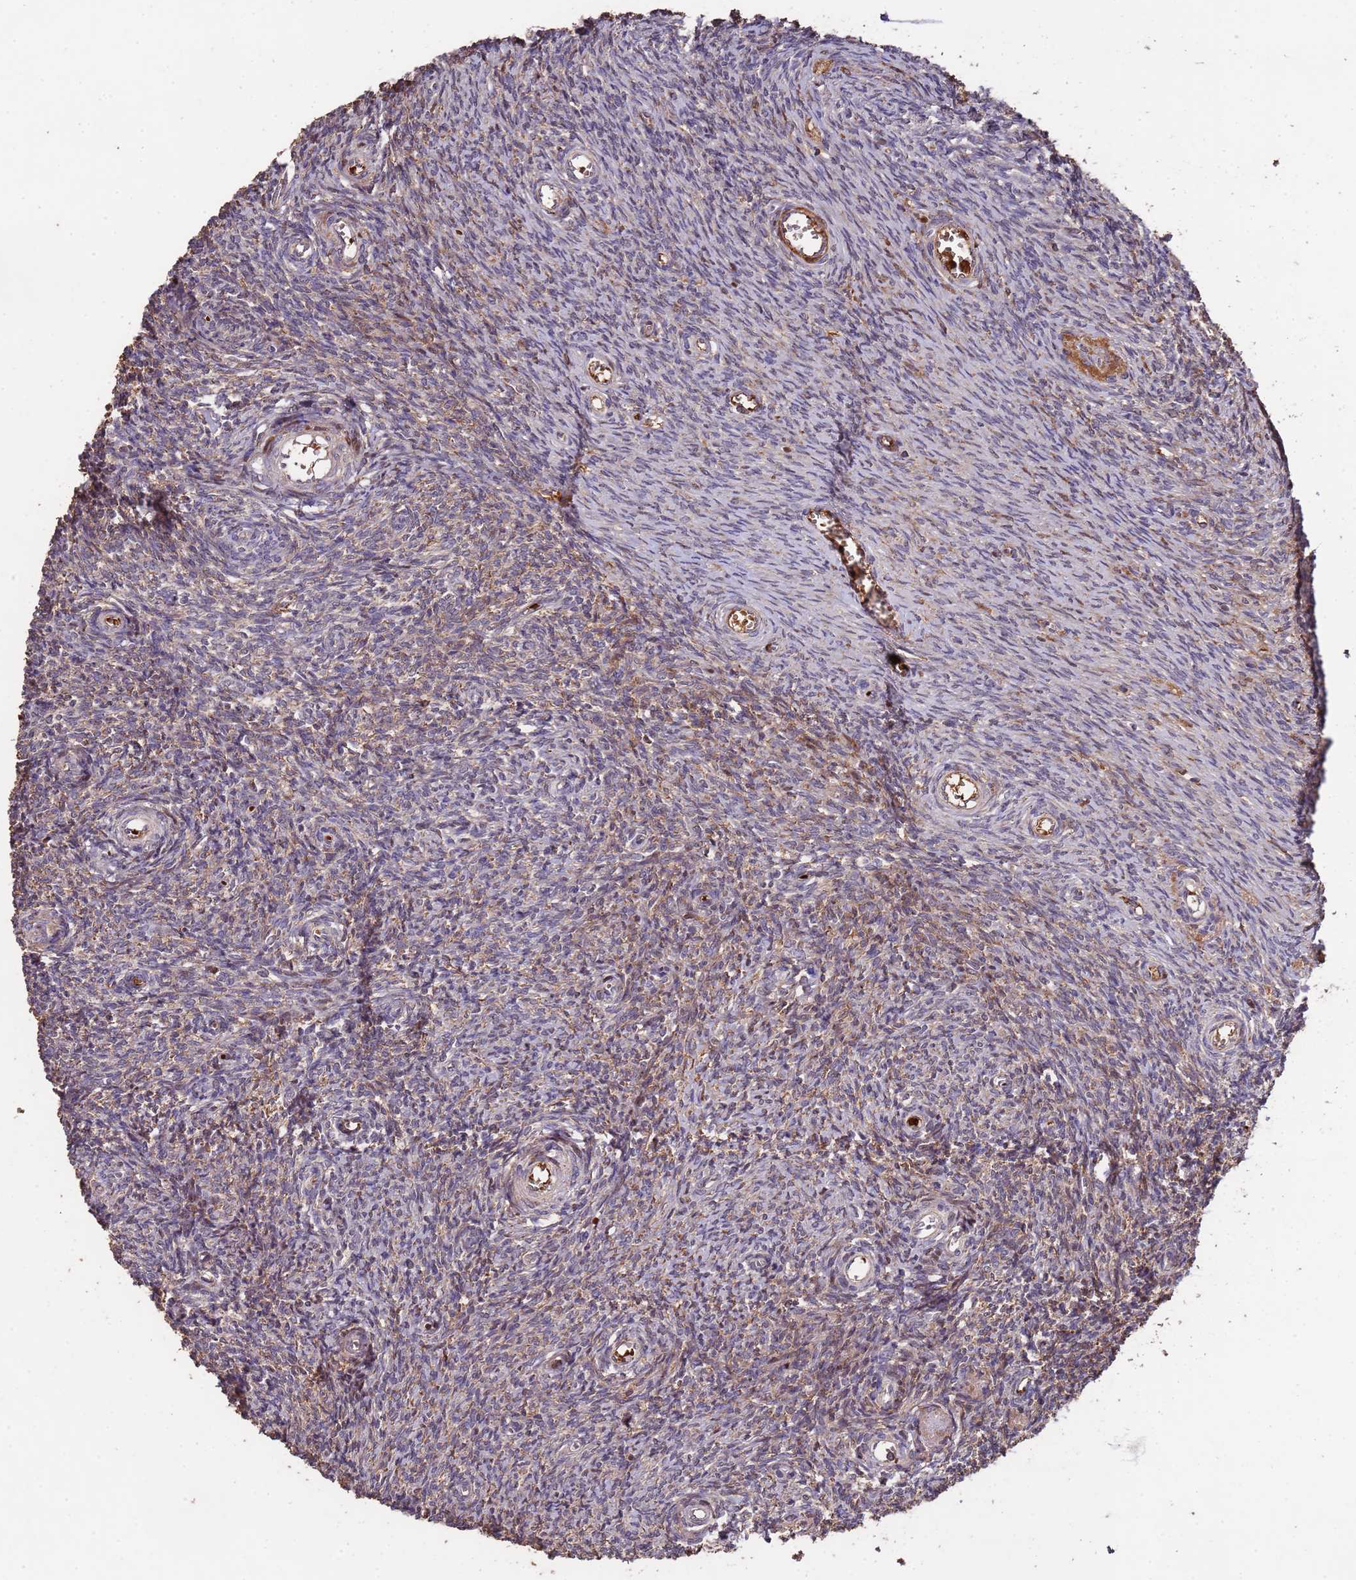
{"staining": {"intensity": "moderate", "quantity": "25%-75%", "location": "cytoplasmic/membranous"}, "tissue": "ovary", "cell_type": "Ovarian stroma cells", "image_type": "normal", "snomed": [{"axis": "morphology", "description": "Normal tissue, NOS"}, {"axis": "topography", "description": "Ovary"}], "caption": "Moderate cytoplasmic/membranous staining is identified in approximately 25%-75% of ovarian stroma cells in unremarkable ovary. Using DAB (brown) and hematoxylin (blue) stains, captured at high magnification using brightfield microscopy.", "gene": "CCDC184", "patient": {"sex": "female", "age": 44}}